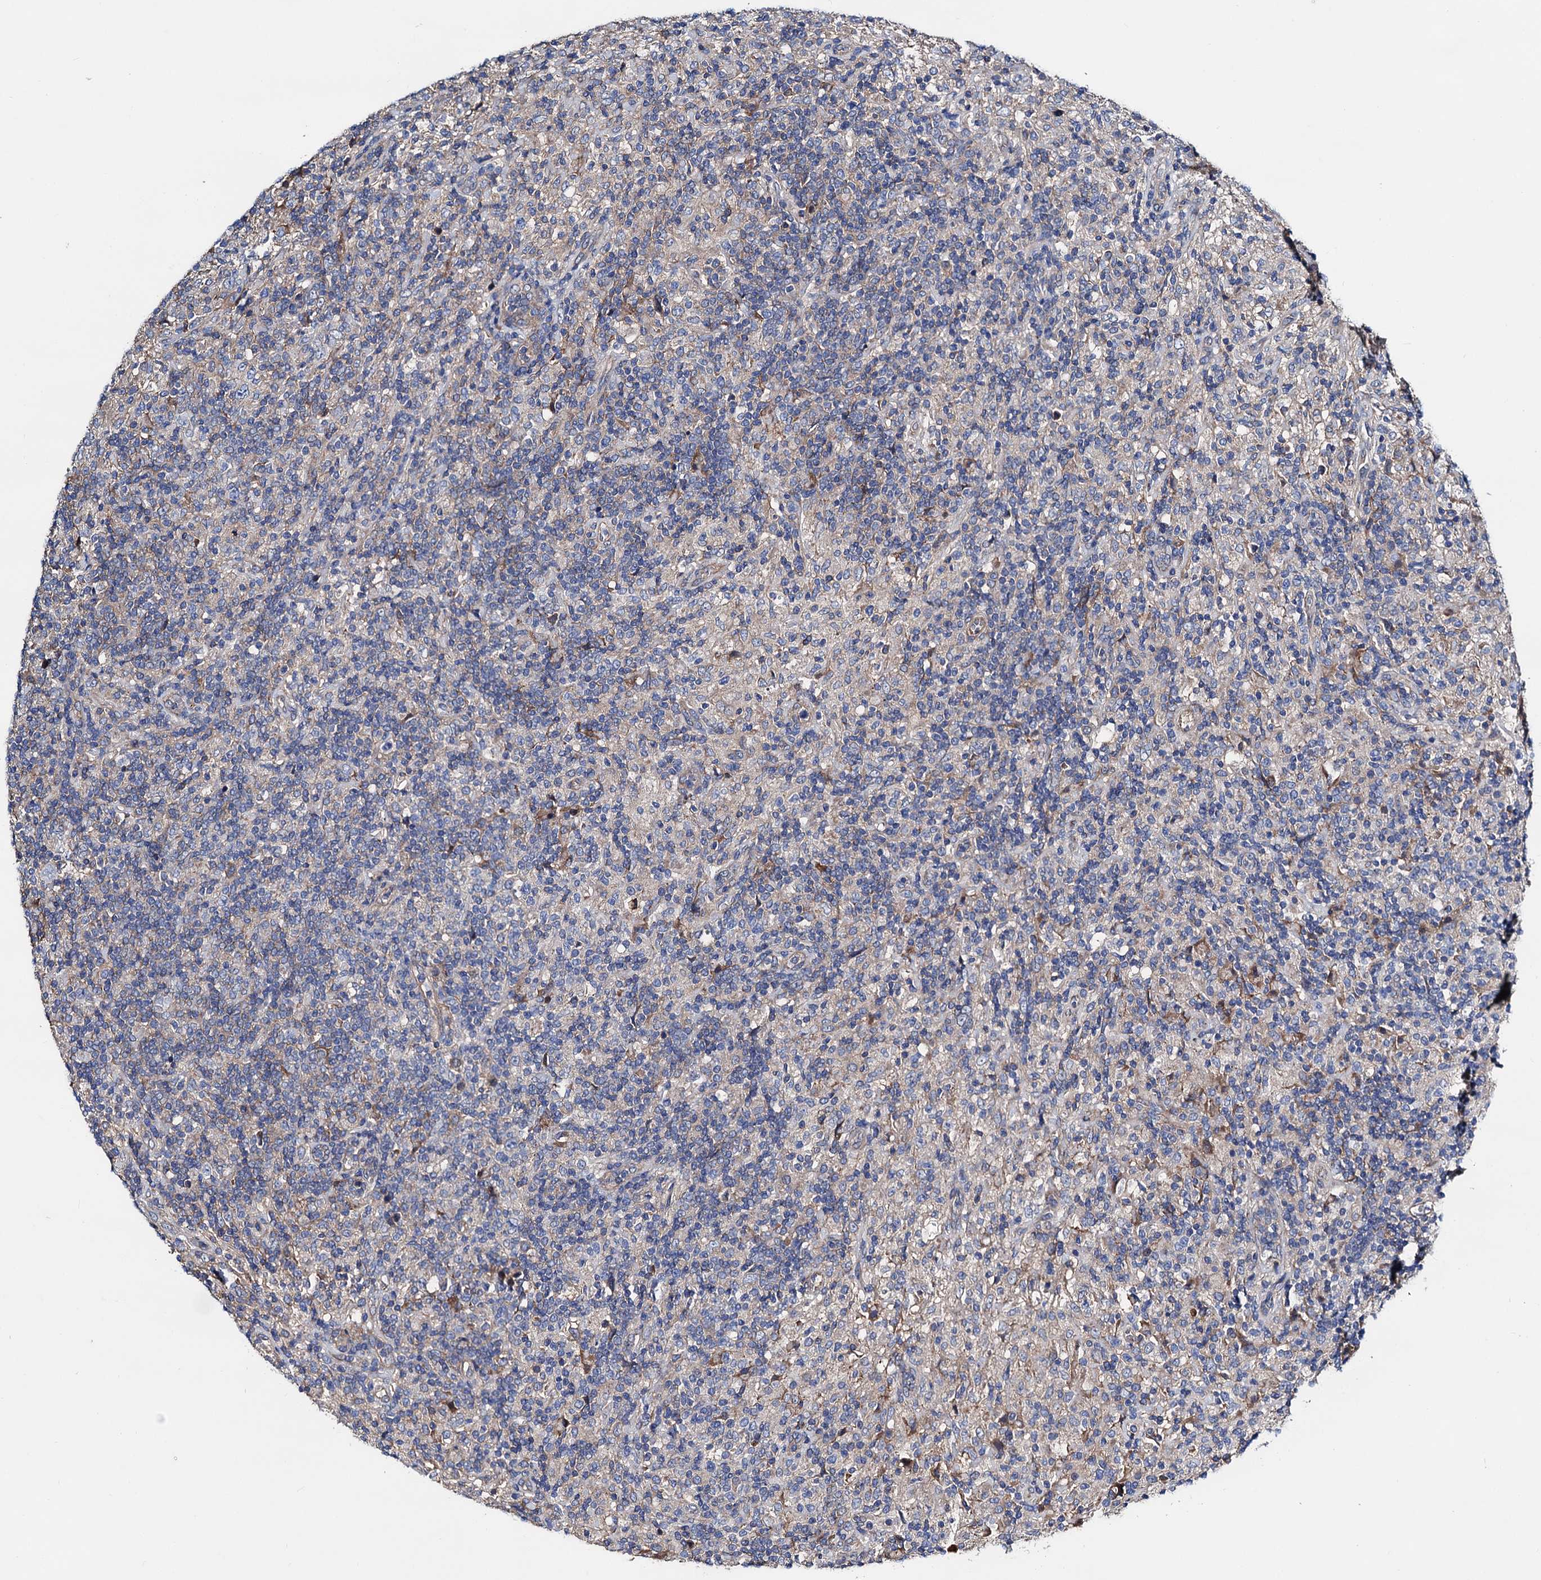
{"staining": {"intensity": "negative", "quantity": "none", "location": "none"}, "tissue": "lymphoma", "cell_type": "Tumor cells", "image_type": "cancer", "snomed": [{"axis": "morphology", "description": "Hodgkin's disease, NOS"}, {"axis": "topography", "description": "Lymph node"}], "caption": "A photomicrograph of human lymphoma is negative for staining in tumor cells.", "gene": "GCOM1", "patient": {"sex": "male", "age": 70}}